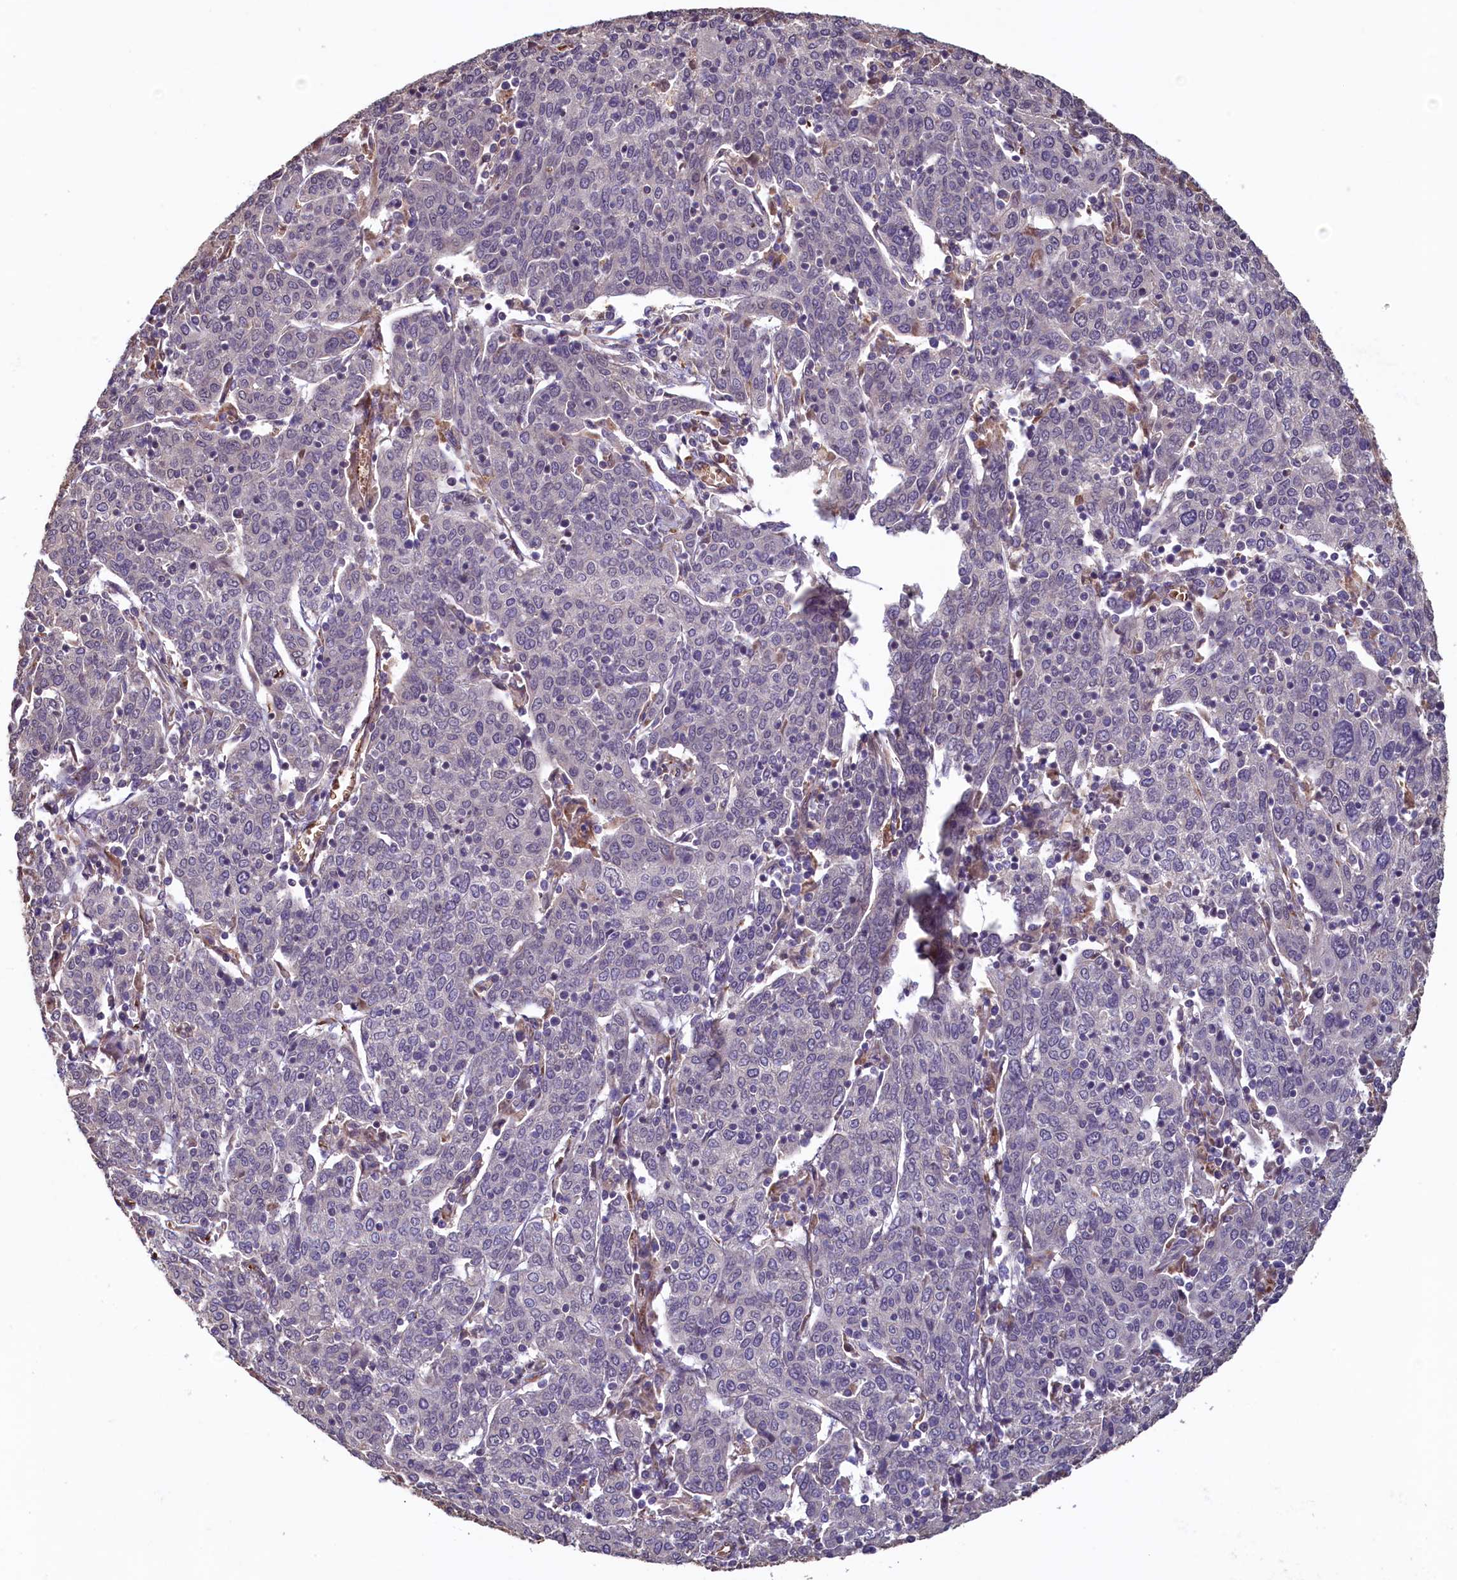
{"staining": {"intensity": "negative", "quantity": "none", "location": "none"}, "tissue": "cervical cancer", "cell_type": "Tumor cells", "image_type": "cancer", "snomed": [{"axis": "morphology", "description": "Squamous cell carcinoma, NOS"}, {"axis": "topography", "description": "Cervix"}], "caption": "A high-resolution photomicrograph shows immunohistochemistry (IHC) staining of cervical cancer, which reveals no significant expression in tumor cells. Brightfield microscopy of immunohistochemistry (IHC) stained with DAB (brown) and hematoxylin (blue), captured at high magnification.", "gene": "ACSBG1", "patient": {"sex": "female", "age": 67}}